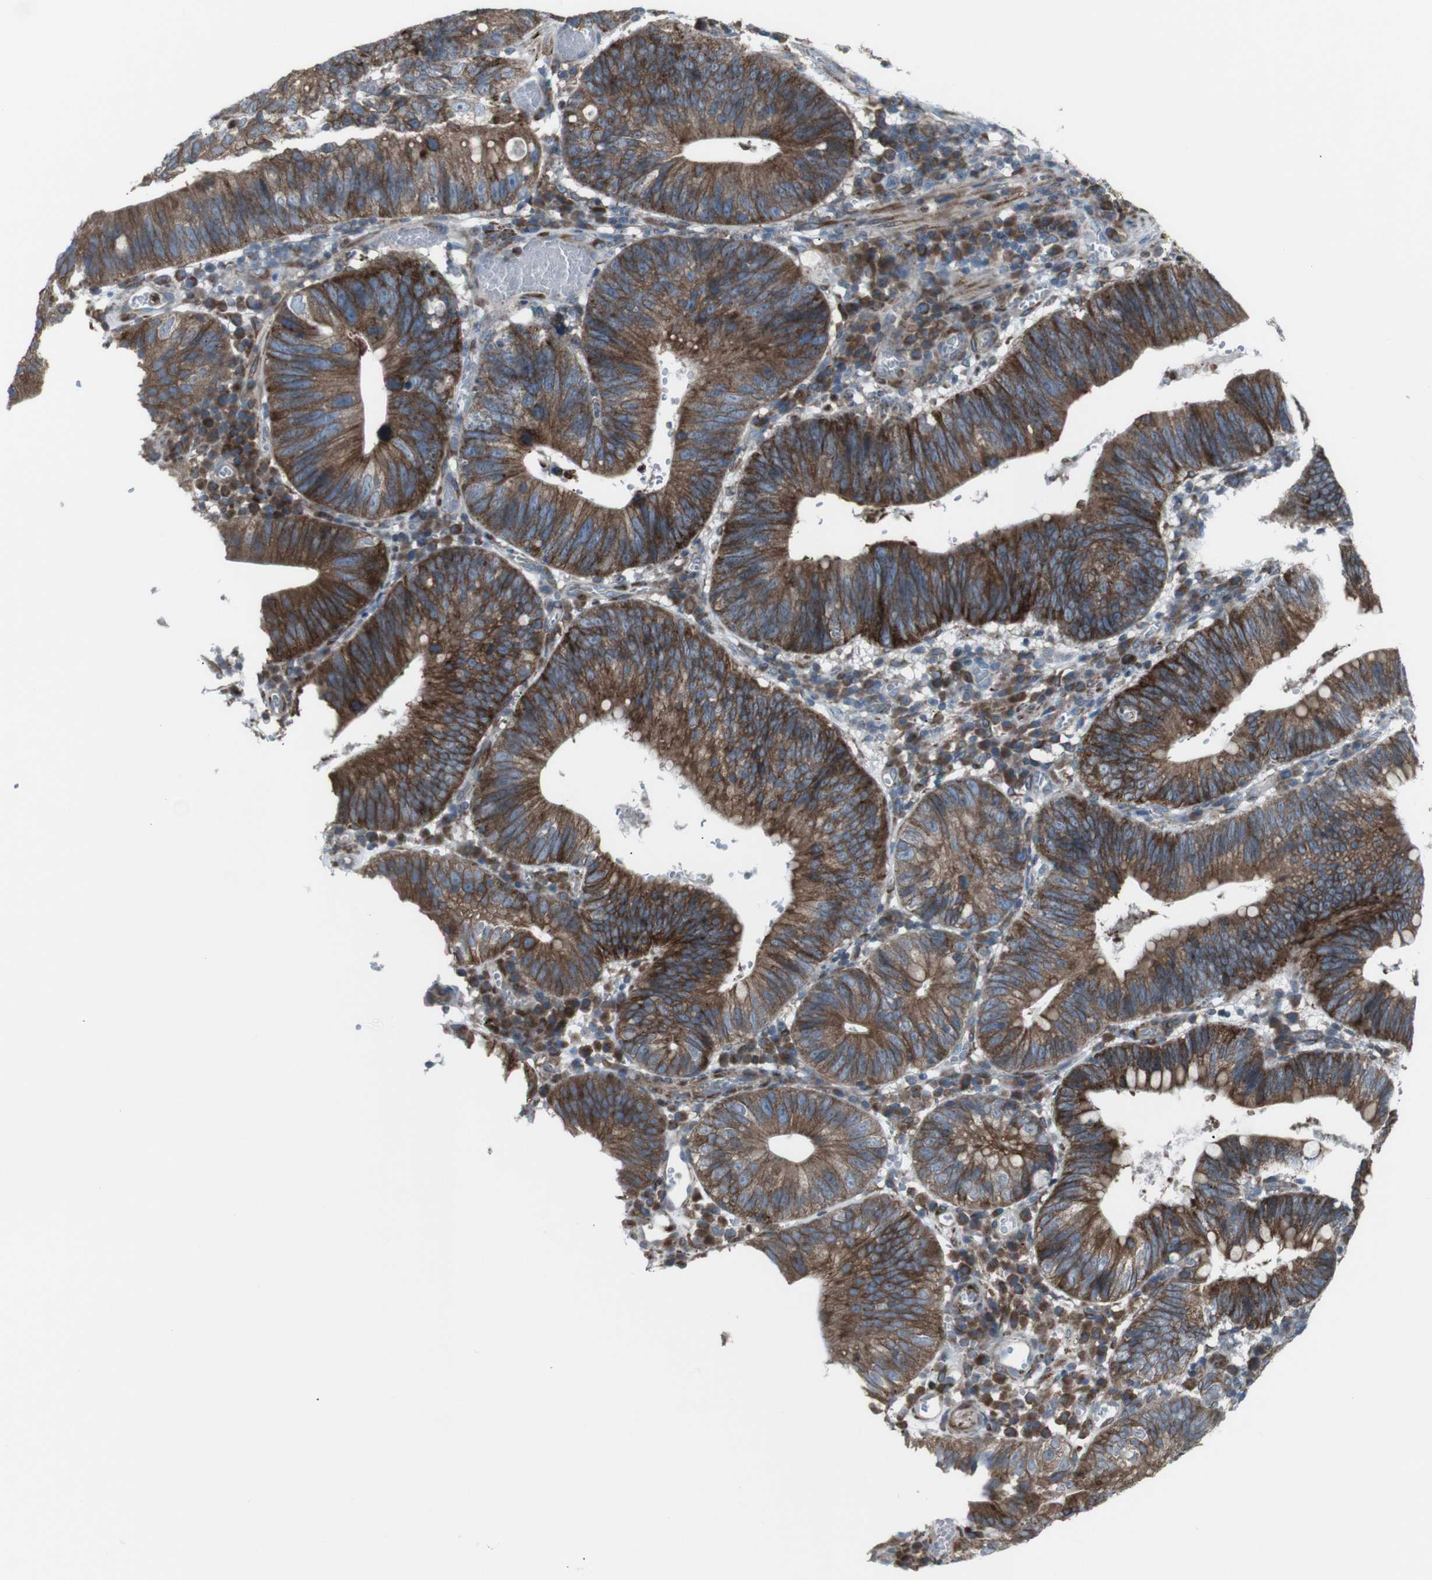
{"staining": {"intensity": "strong", "quantity": ">75%", "location": "cytoplasmic/membranous"}, "tissue": "stomach cancer", "cell_type": "Tumor cells", "image_type": "cancer", "snomed": [{"axis": "morphology", "description": "Adenocarcinoma, NOS"}, {"axis": "topography", "description": "Stomach"}], "caption": "Stomach adenocarcinoma stained with a brown dye reveals strong cytoplasmic/membranous positive expression in about >75% of tumor cells.", "gene": "LNPK", "patient": {"sex": "male", "age": 59}}